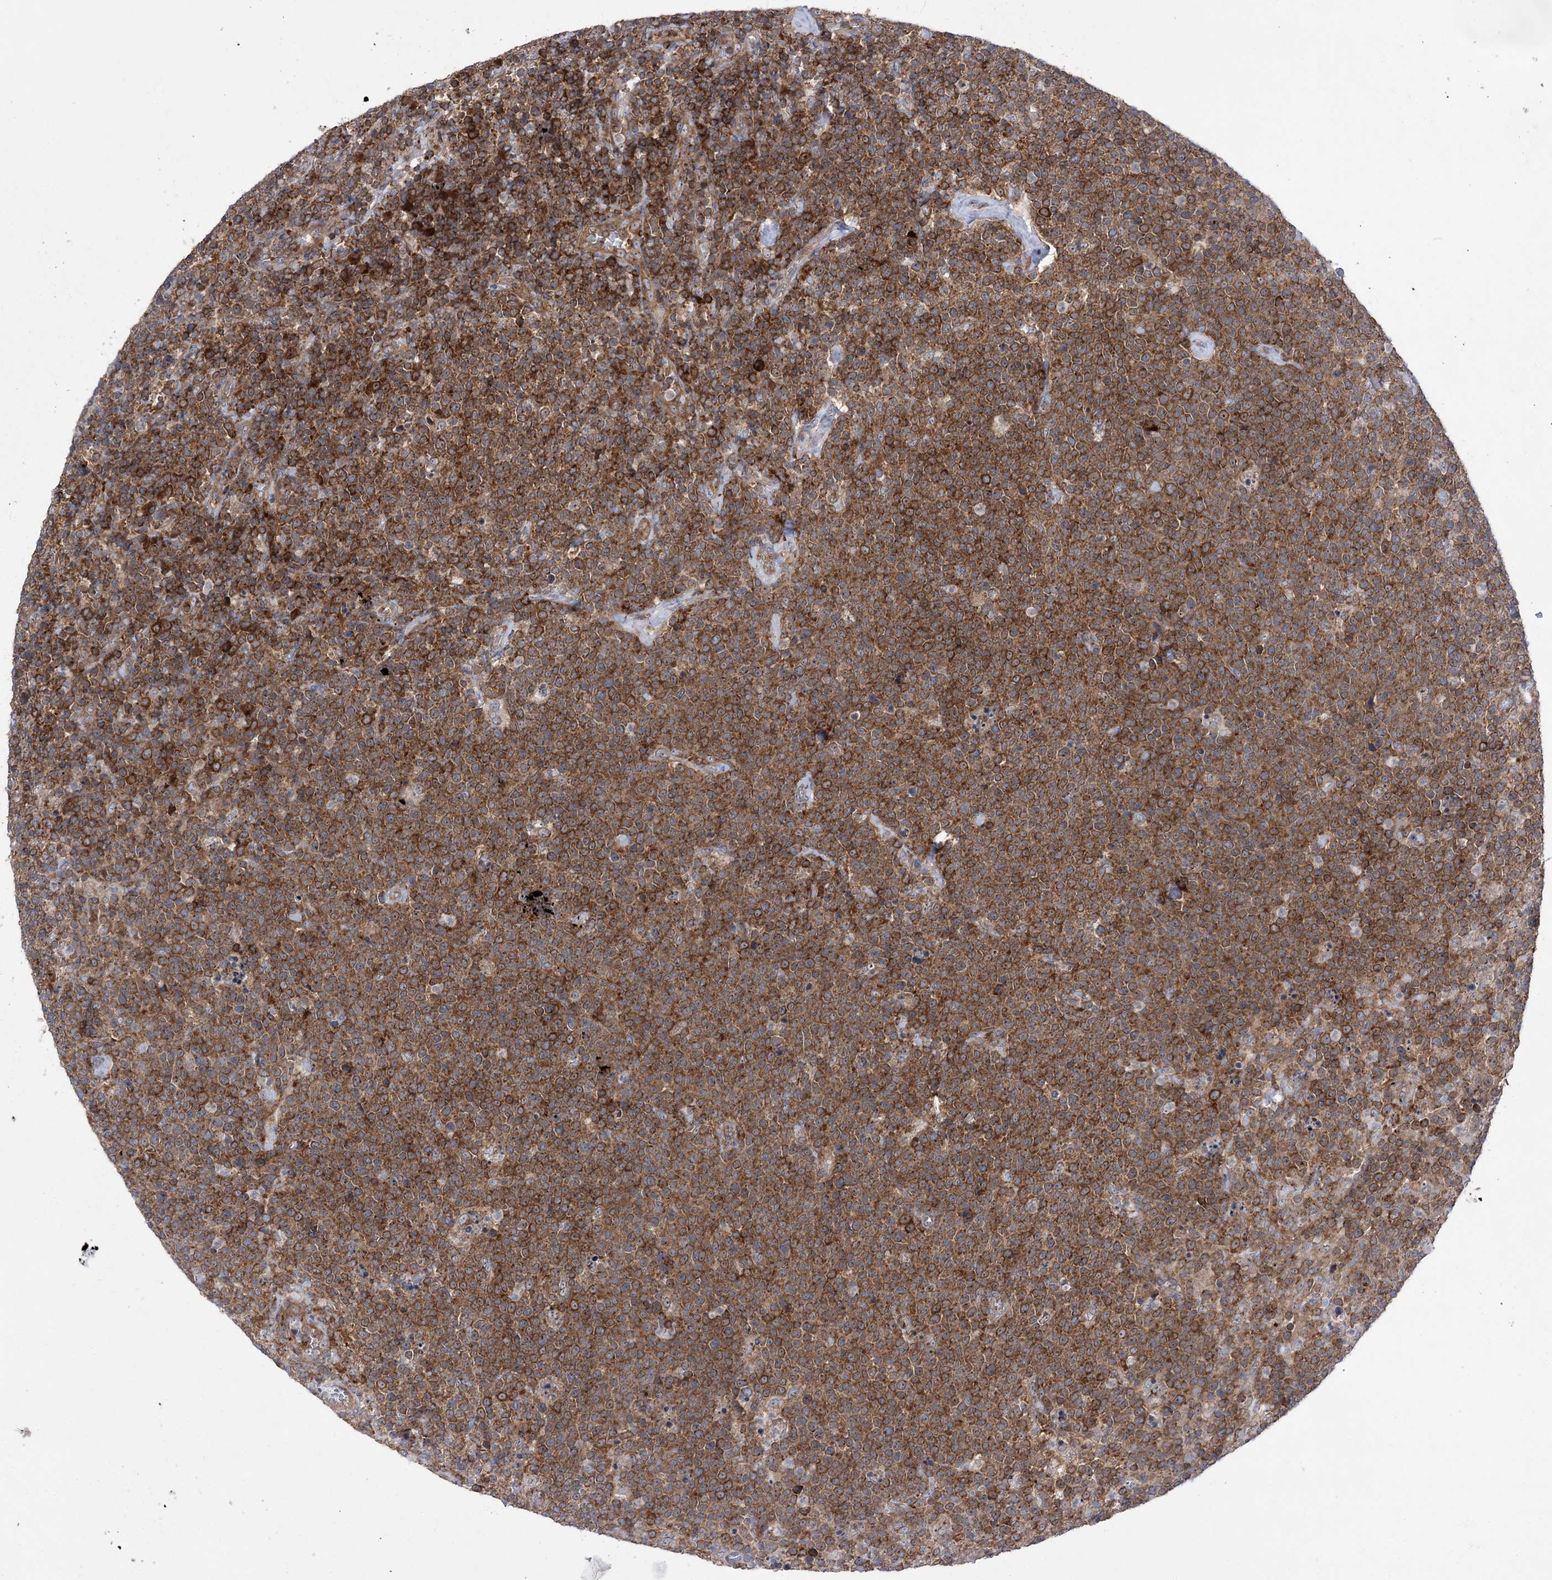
{"staining": {"intensity": "moderate", "quantity": ">75%", "location": "cytoplasmic/membranous"}, "tissue": "lymphoma", "cell_type": "Tumor cells", "image_type": "cancer", "snomed": [{"axis": "morphology", "description": "Malignant lymphoma, non-Hodgkin's type, High grade"}, {"axis": "topography", "description": "Lymph node"}], "caption": "Lymphoma tissue displays moderate cytoplasmic/membranous expression in about >75% of tumor cells, visualized by immunohistochemistry. The staining was performed using DAB (3,3'-diaminobenzidine), with brown indicating positive protein expression. Nuclei are stained blue with hematoxylin.", "gene": "ZNF622", "patient": {"sex": "male", "age": 61}}